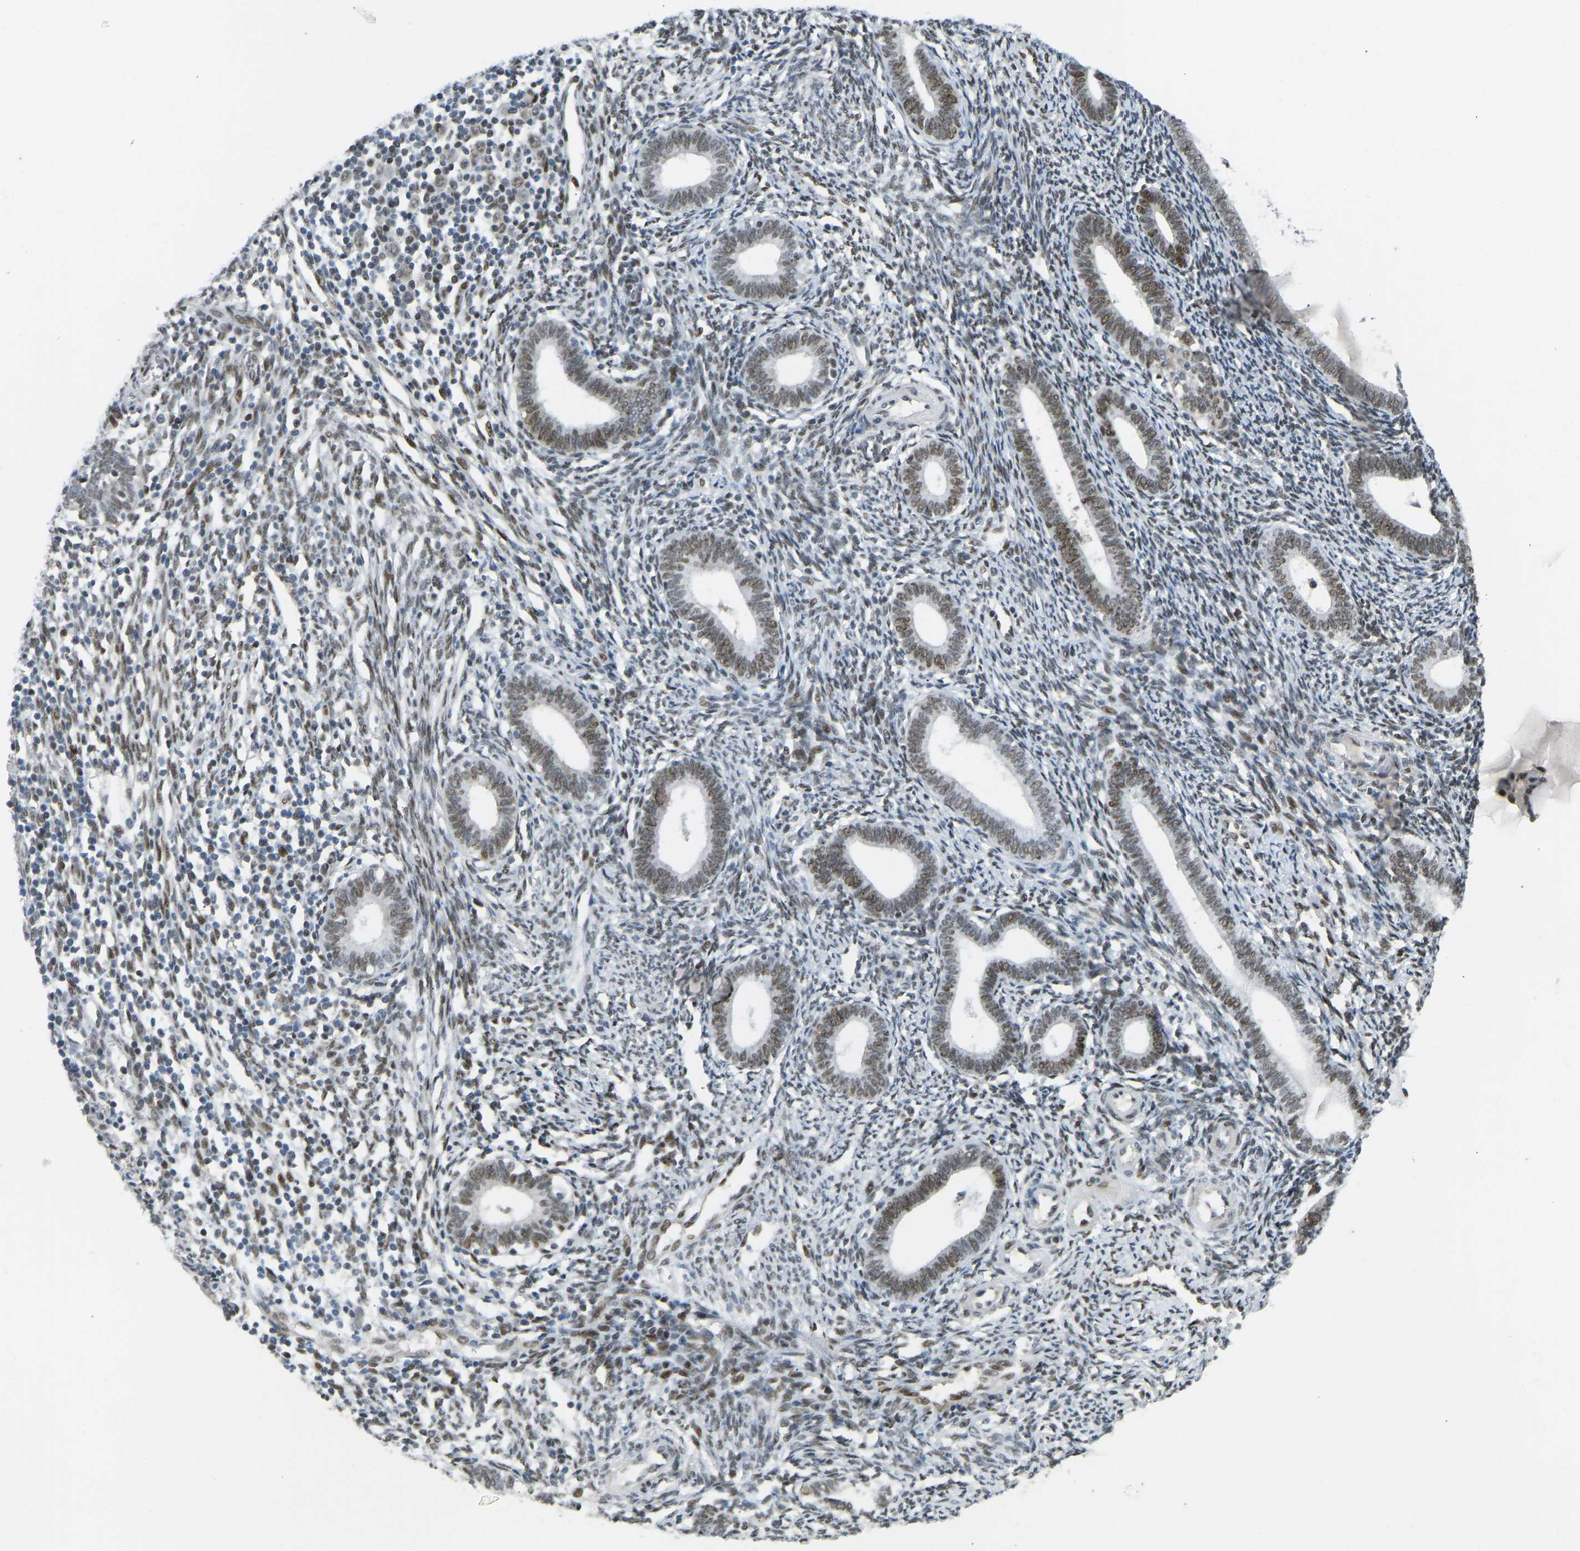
{"staining": {"intensity": "strong", "quantity": "25%-75%", "location": "nuclear"}, "tissue": "endometrium", "cell_type": "Cells in endometrial stroma", "image_type": "normal", "snomed": [{"axis": "morphology", "description": "Normal tissue, NOS"}, {"axis": "topography", "description": "Endometrium"}], "caption": "An IHC micrograph of benign tissue is shown. Protein staining in brown highlights strong nuclear positivity in endometrium within cells in endometrial stroma.", "gene": "FOXK1", "patient": {"sex": "female", "age": 41}}